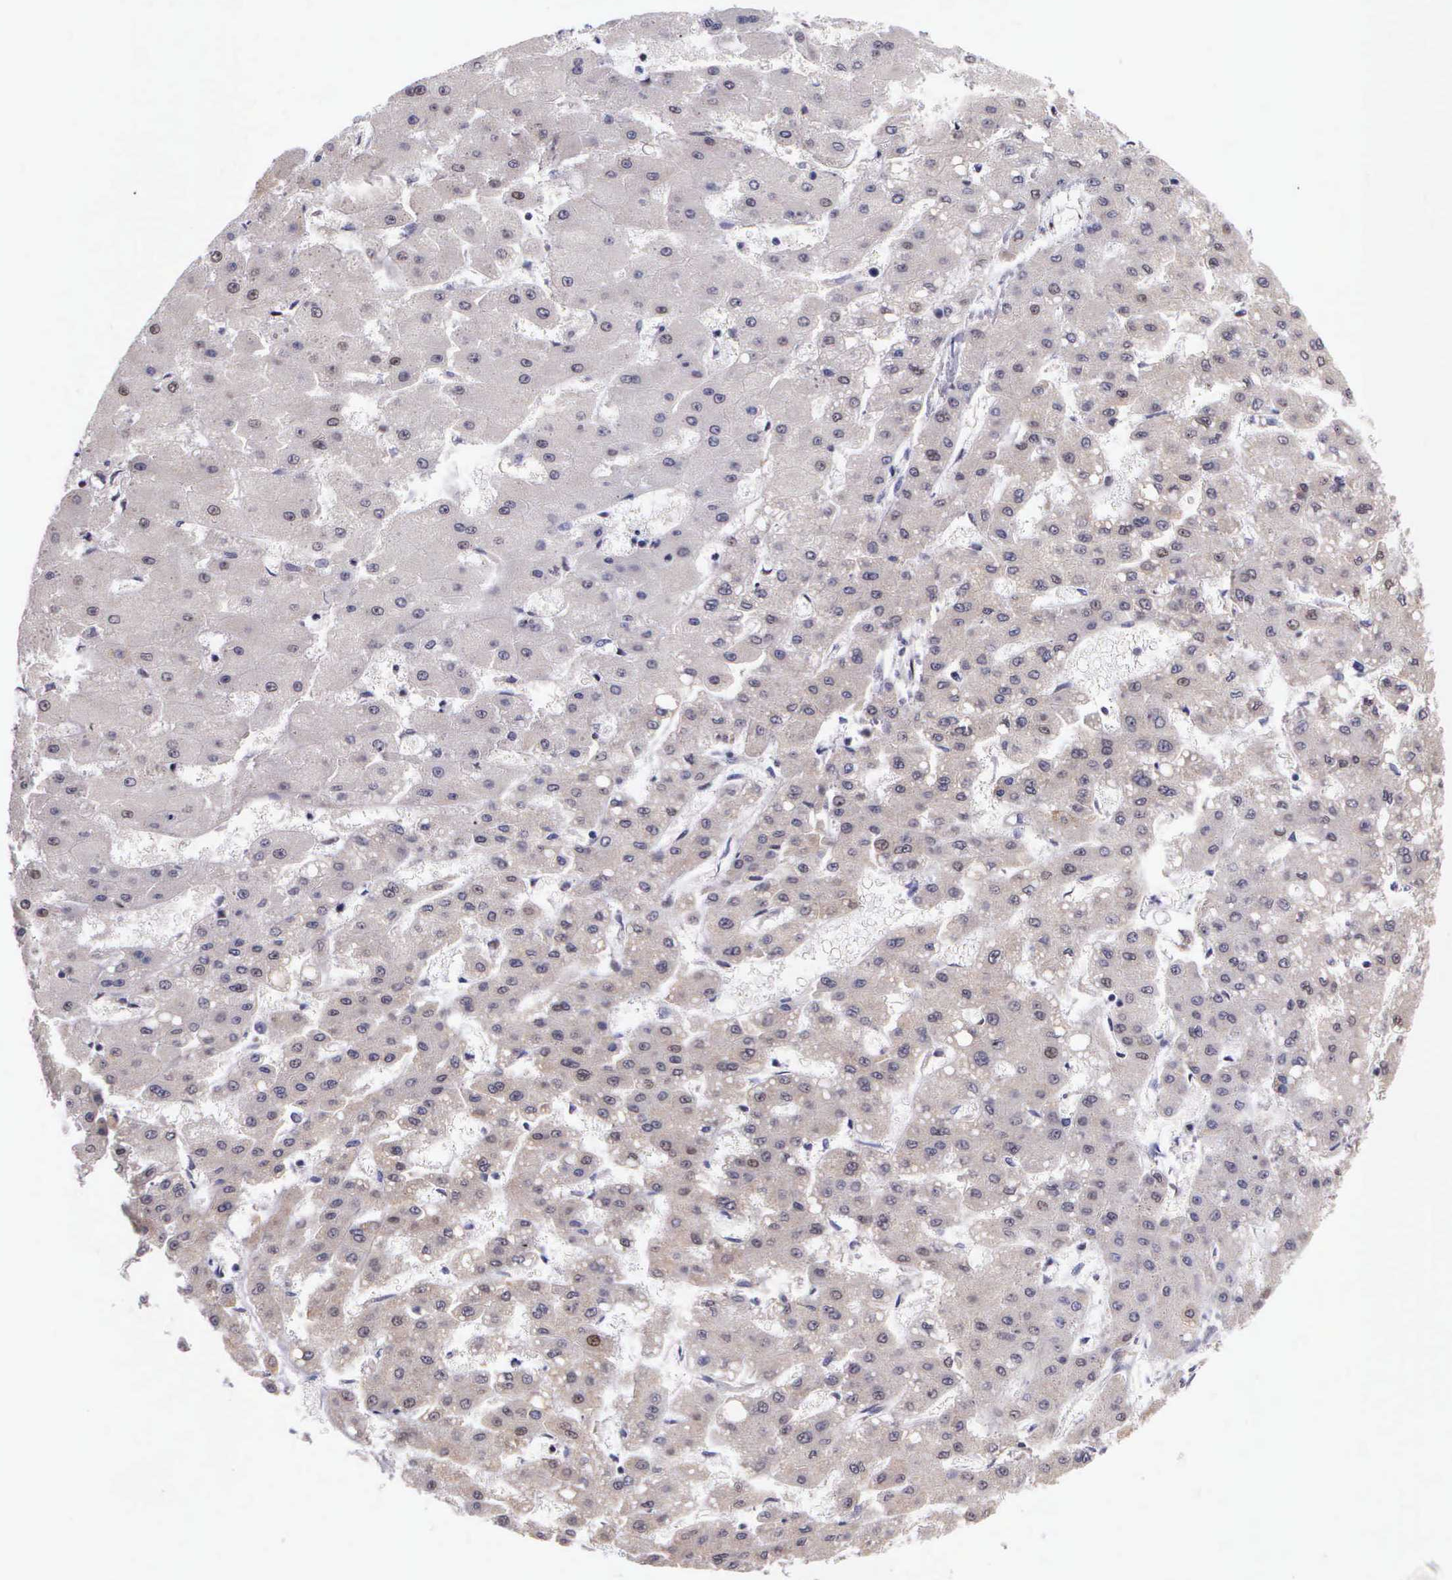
{"staining": {"intensity": "negative", "quantity": "none", "location": "none"}, "tissue": "liver cancer", "cell_type": "Tumor cells", "image_type": "cancer", "snomed": [{"axis": "morphology", "description": "Carcinoma, Hepatocellular, NOS"}, {"axis": "topography", "description": "Liver"}], "caption": "A high-resolution photomicrograph shows IHC staining of liver hepatocellular carcinoma, which displays no significant expression in tumor cells.", "gene": "SLC25A21", "patient": {"sex": "female", "age": 52}}